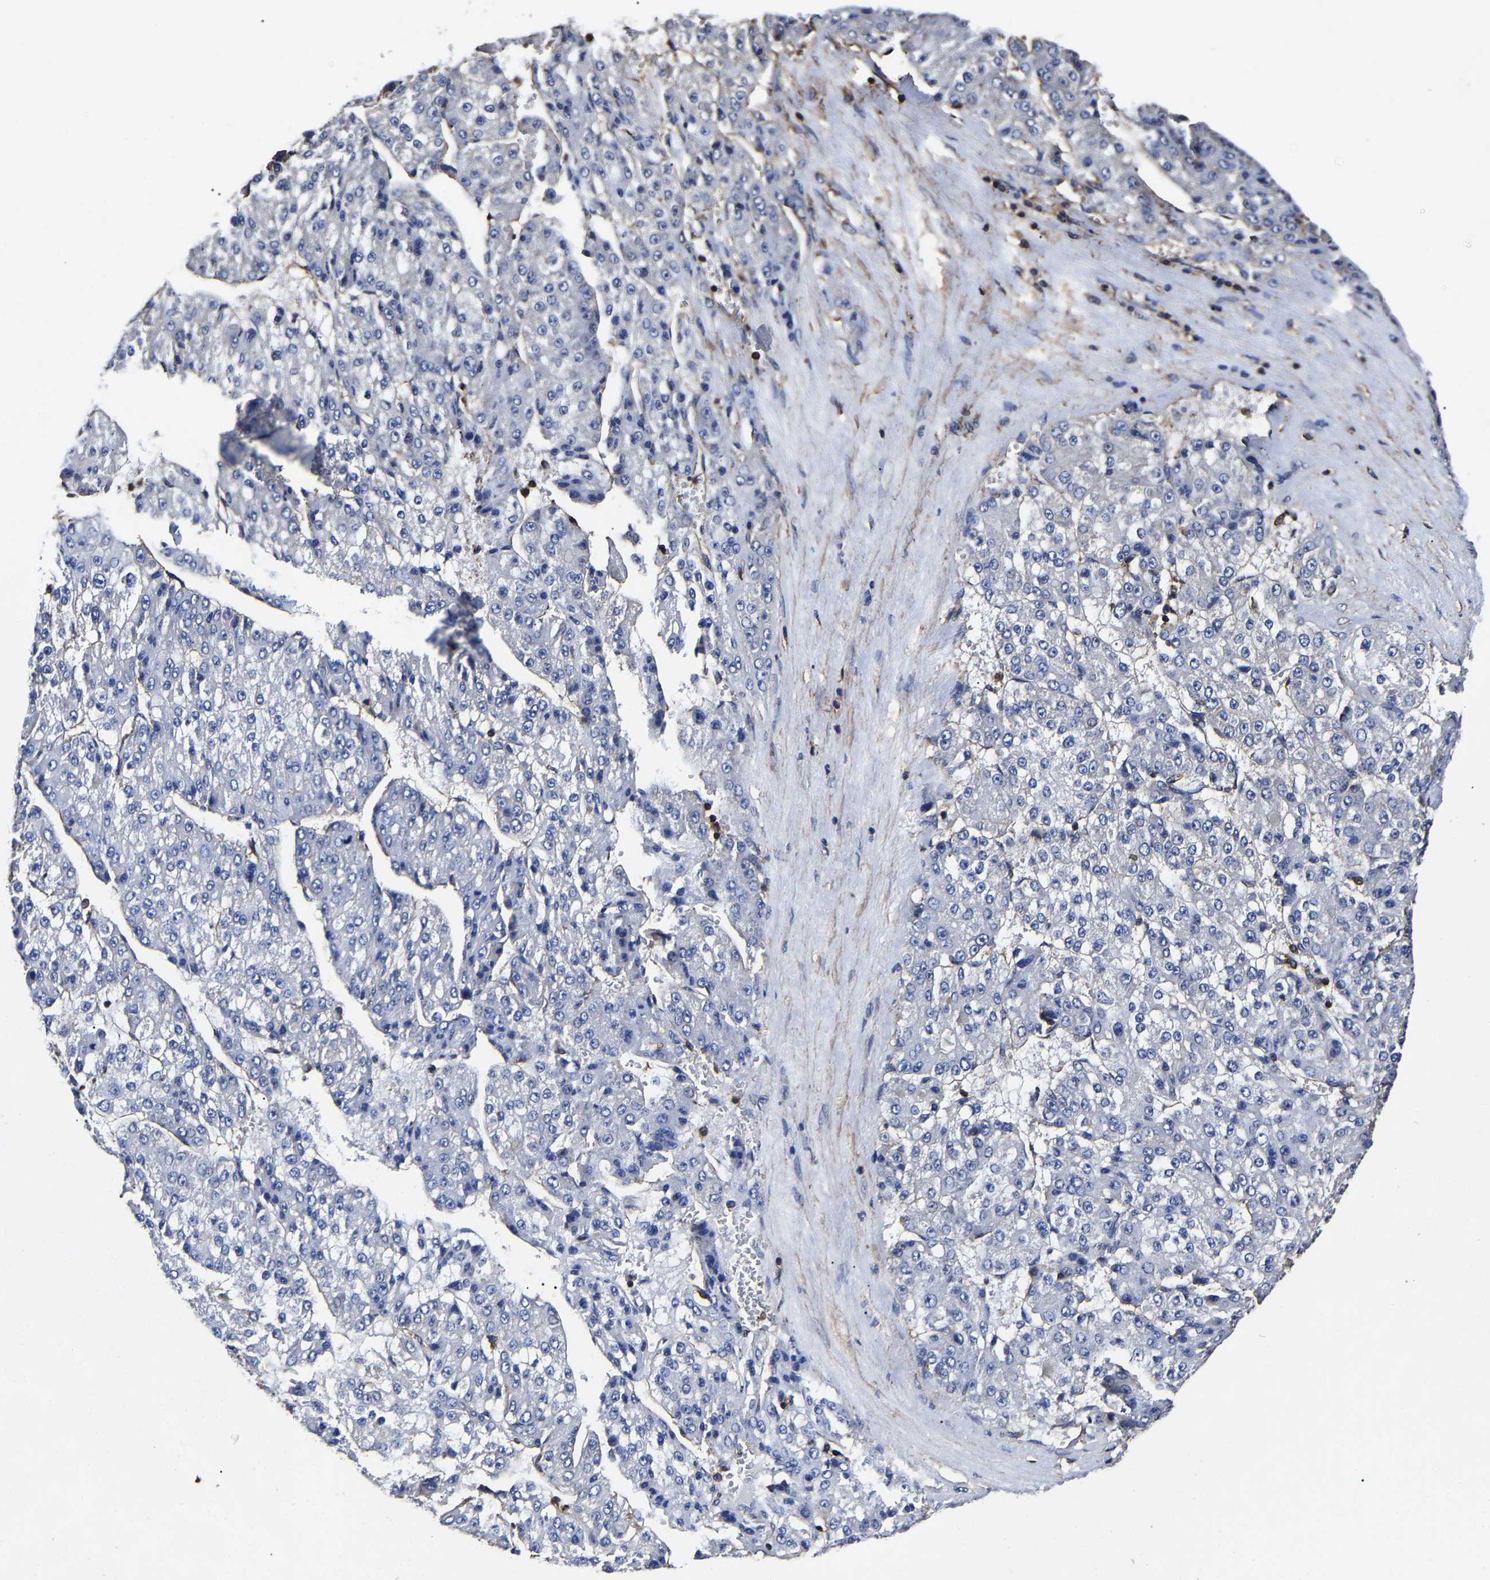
{"staining": {"intensity": "negative", "quantity": "none", "location": "none"}, "tissue": "liver cancer", "cell_type": "Tumor cells", "image_type": "cancer", "snomed": [{"axis": "morphology", "description": "Carcinoma, Hepatocellular, NOS"}, {"axis": "topography", "description": "Liver"}], "caption": "High power microscopy histopathology image of an immunohistochemistry (IHC) photomicrograph of liver hepatocellular carcinoma, revealing no significant positivity in tumor cells.", "gene": "SSH3", "patient": {"sex": "female", "age": 73}}